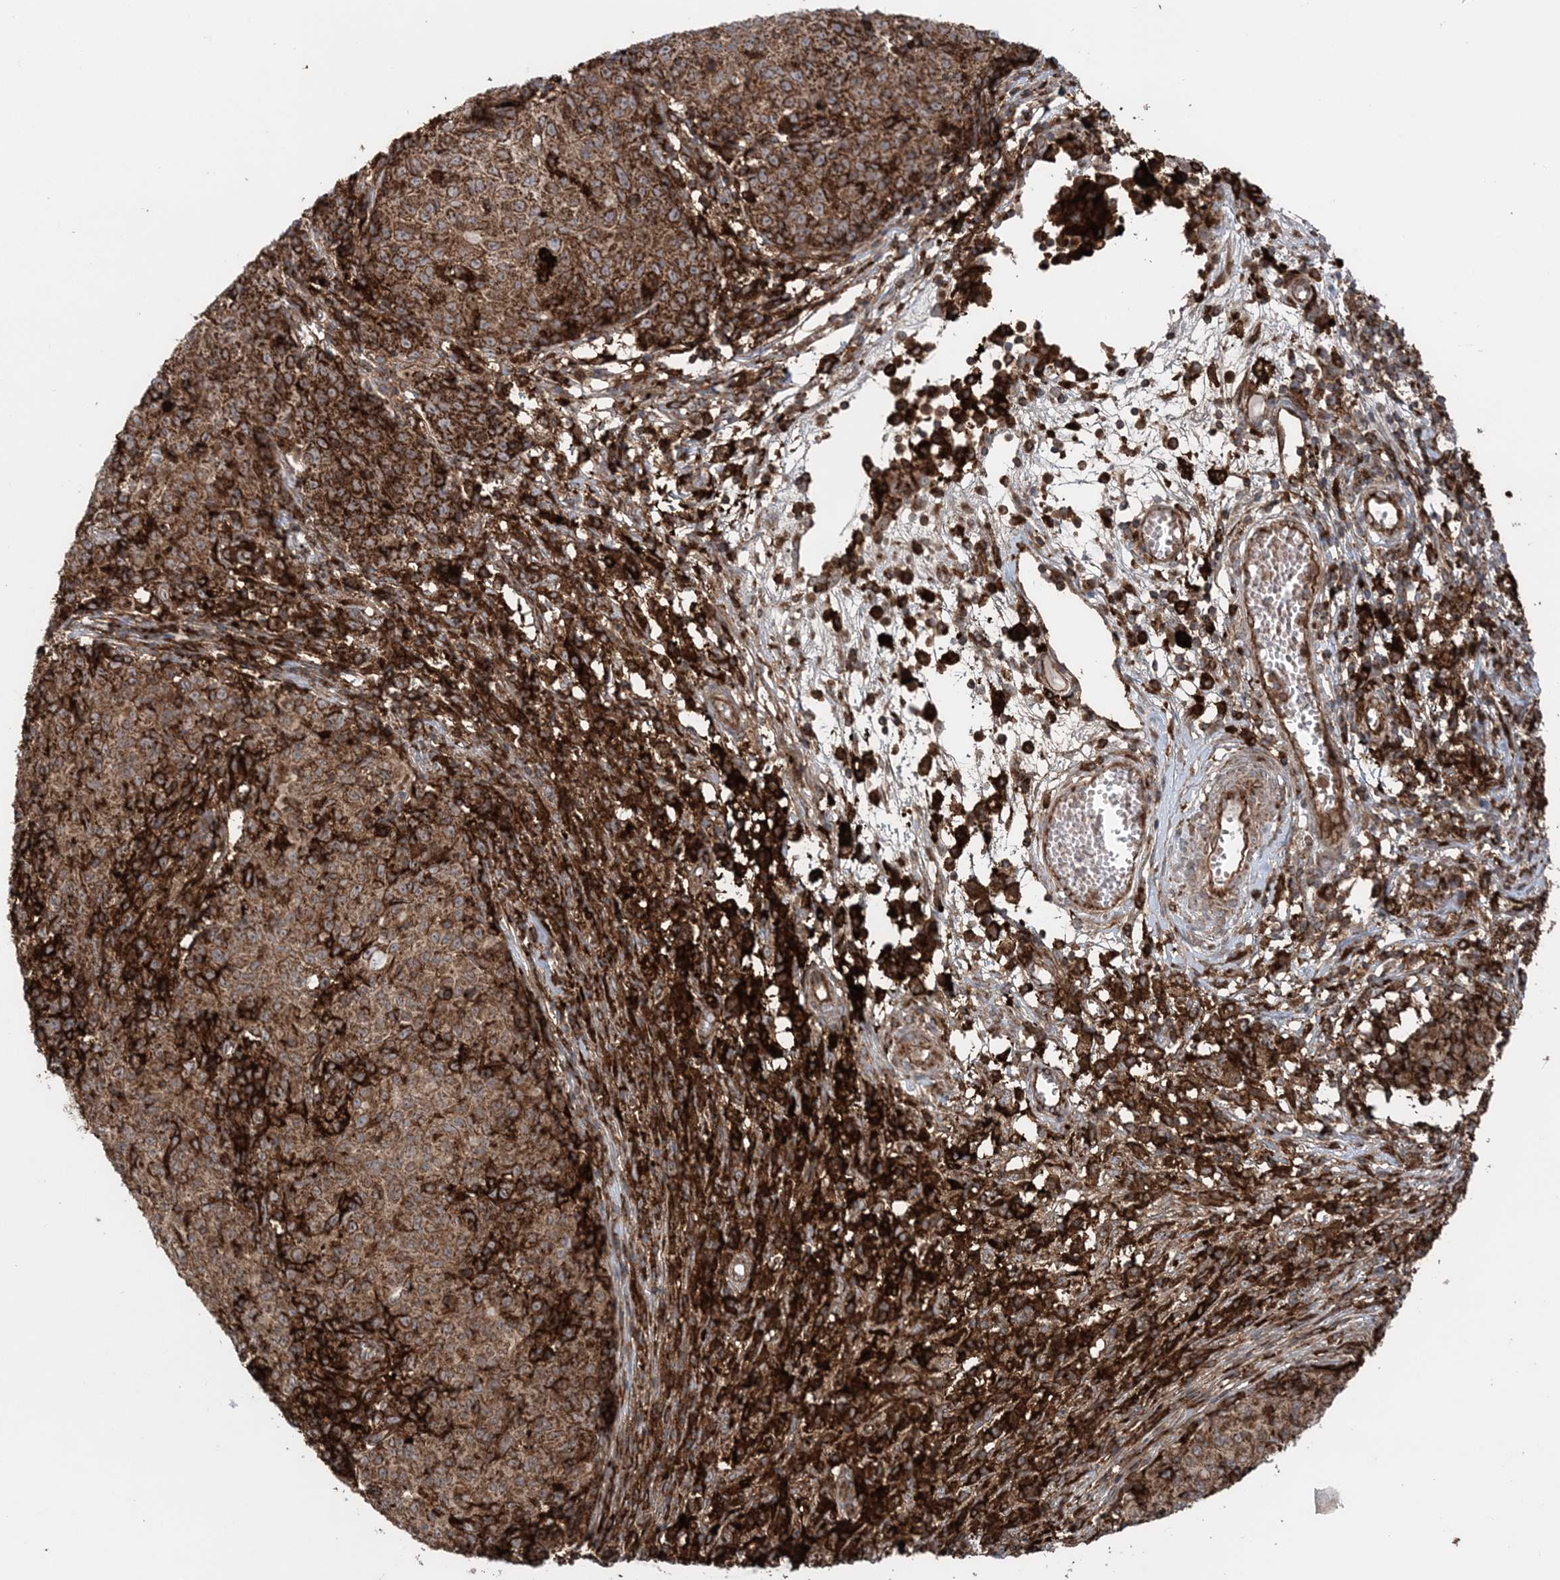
{"staining": {"intensity": "strong", "quantity": ">75%", "location": "cytoplasmic/membranous"}, "tissue": "ovarian cancer", "cell_type": "Tumor cells", "image_type": "cancer", "snomed": [{"axis": "morphology", "description": "Carcinoma, endometroid"}, {"axis": "topography", "description": "Ovary"}], "caption": "Human ovarian cancer stained with a brown dye demonstrates strong cytoplasmic/membranous positive expression in about >75% of tumor cells.", "gene": "LRPPRC", "patient": {"sex": "female", "age": 42}}